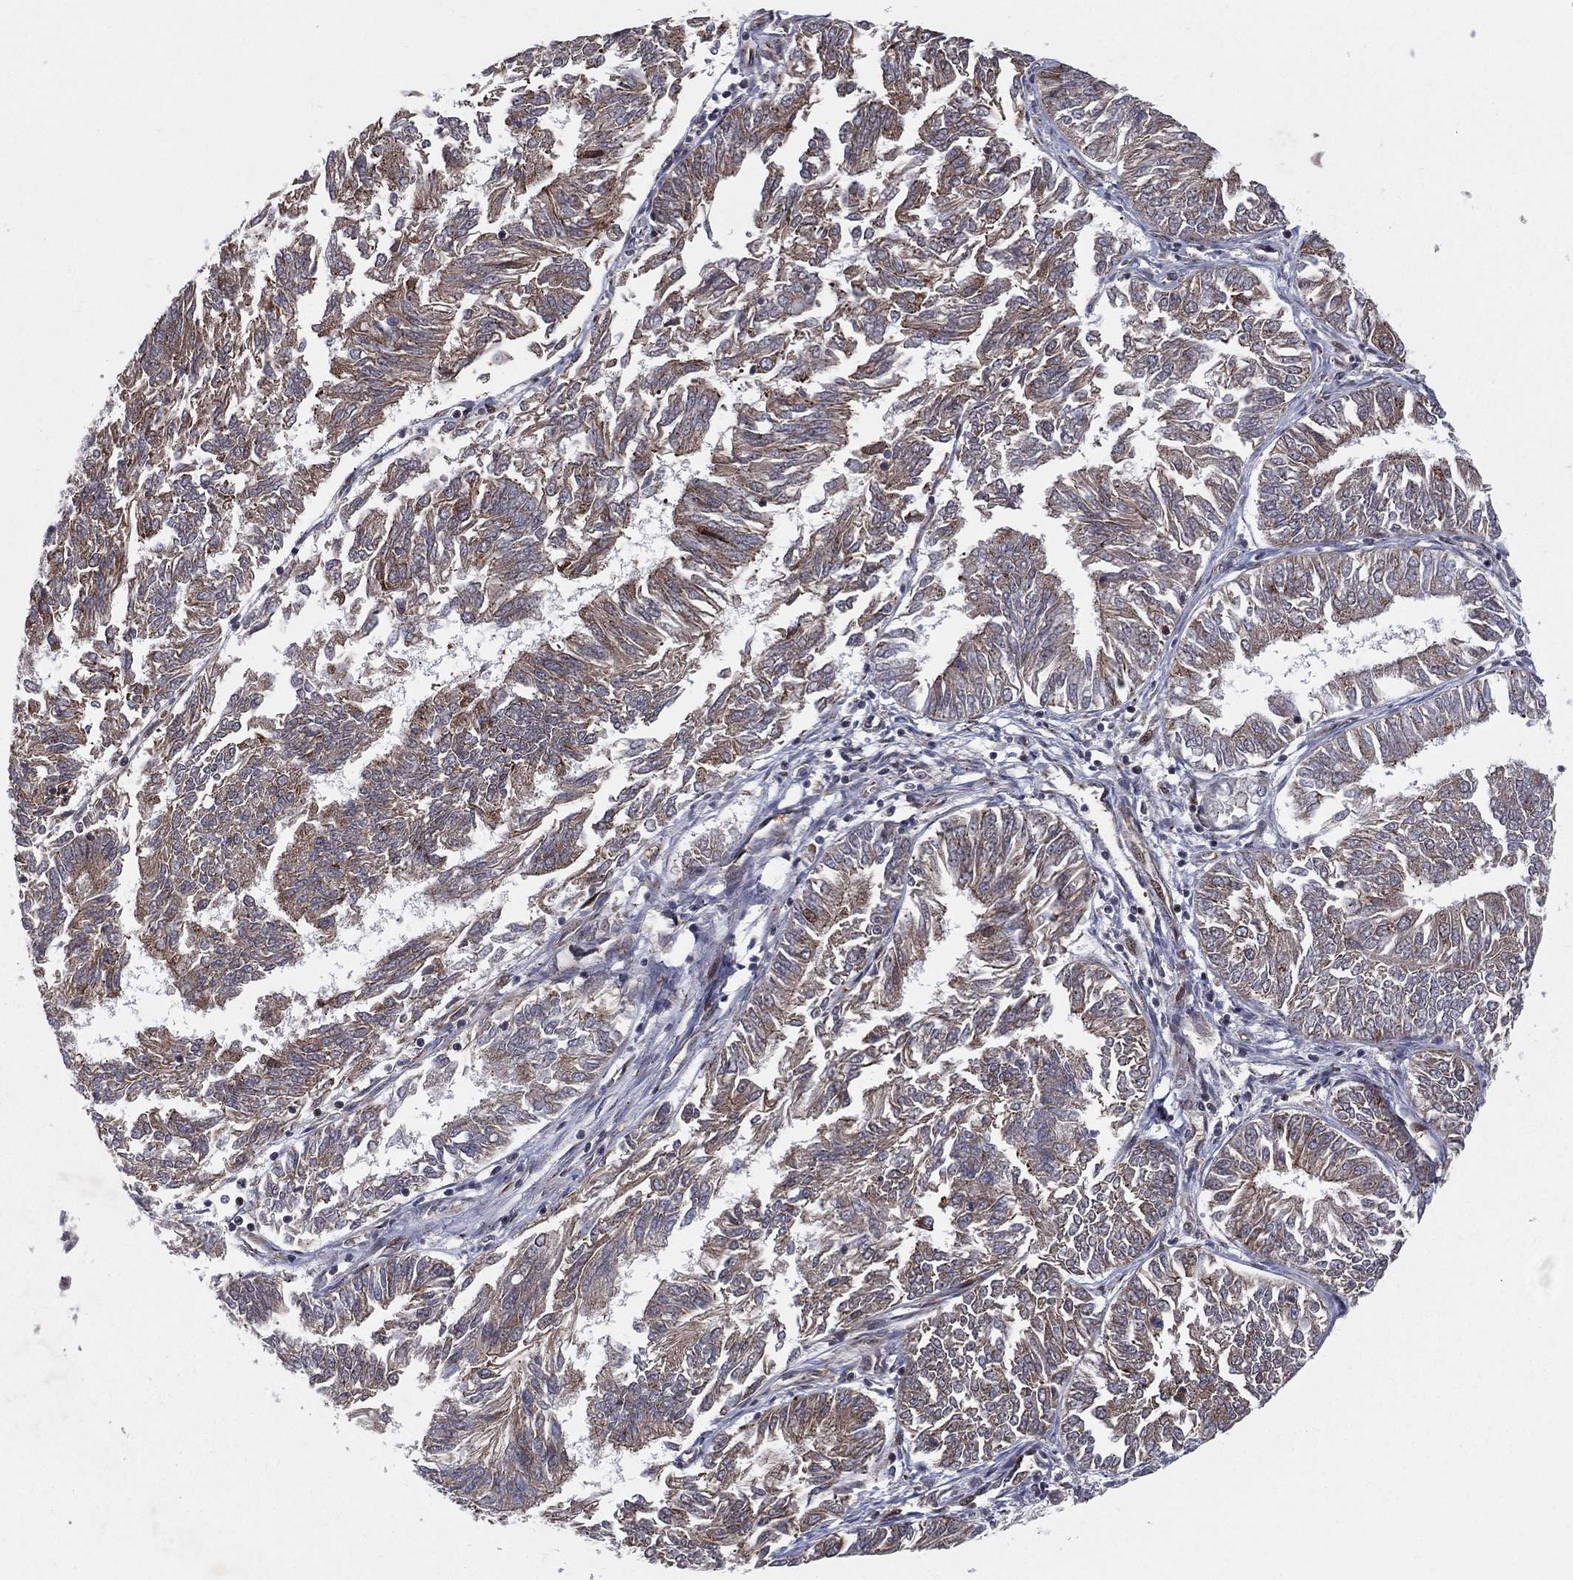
{"staining": {"intensity": "strong", "quantity": "25%-75%", "location": "cytoplasmic/membranous"}, "tissue": "endometrial cancer", "cell_type": "Tumor cells", "image_type": "cancer", "snomed": [{"axis": "morphology", "description": "Adenocarcinoma, NOS"}, {"axis": "topography", "description": "Endometrium"}], "caption": "This micrograph shows immunohistochemistry (IHC) staining of adenocarcinoma (endometrial), with high strong cytoplasmic/membranous expression in about 25%-75% of tumor cells.", "gene": "VHL", "patient": {"sex": "female", "age": 58}}